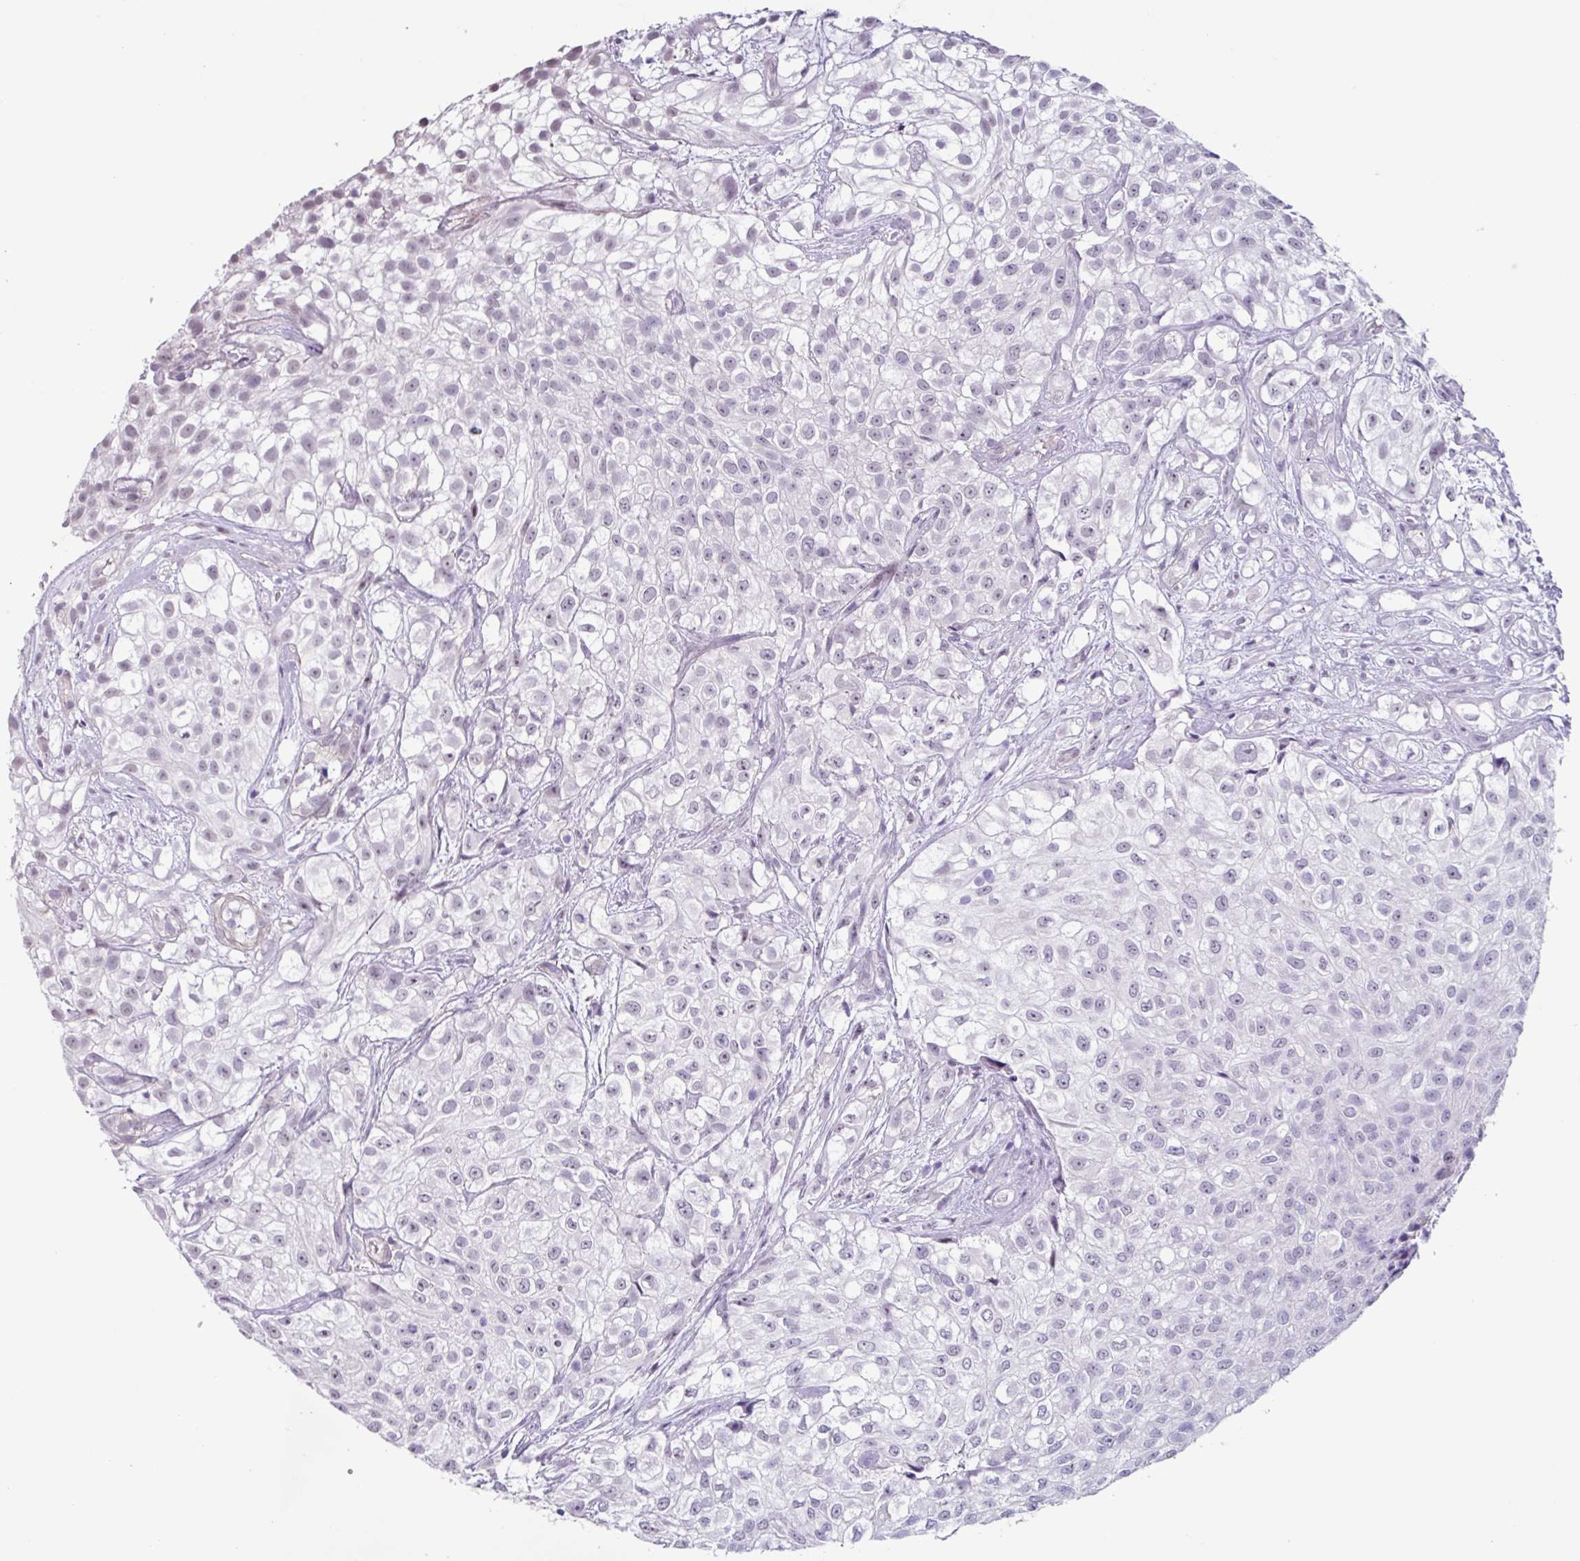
{"staining": {"intensity": "negative", "quantity": "none", "location": "none"}, "tissue": "urothelial cancer", "cell_type": "Tumor cells", "image_type": "cancer", "snomed": [{"axis": "morphology", "description": "Urothelial carcinoma, High grade"}, {"axis": "topography", "description": "Urinary bladder"}], "caption": "Tumor cells are negative for brown protein staining in urothelial carcinoma (high-grade).", "gene": "OTX1", "patient": {"sex": "male", "age": 56}}